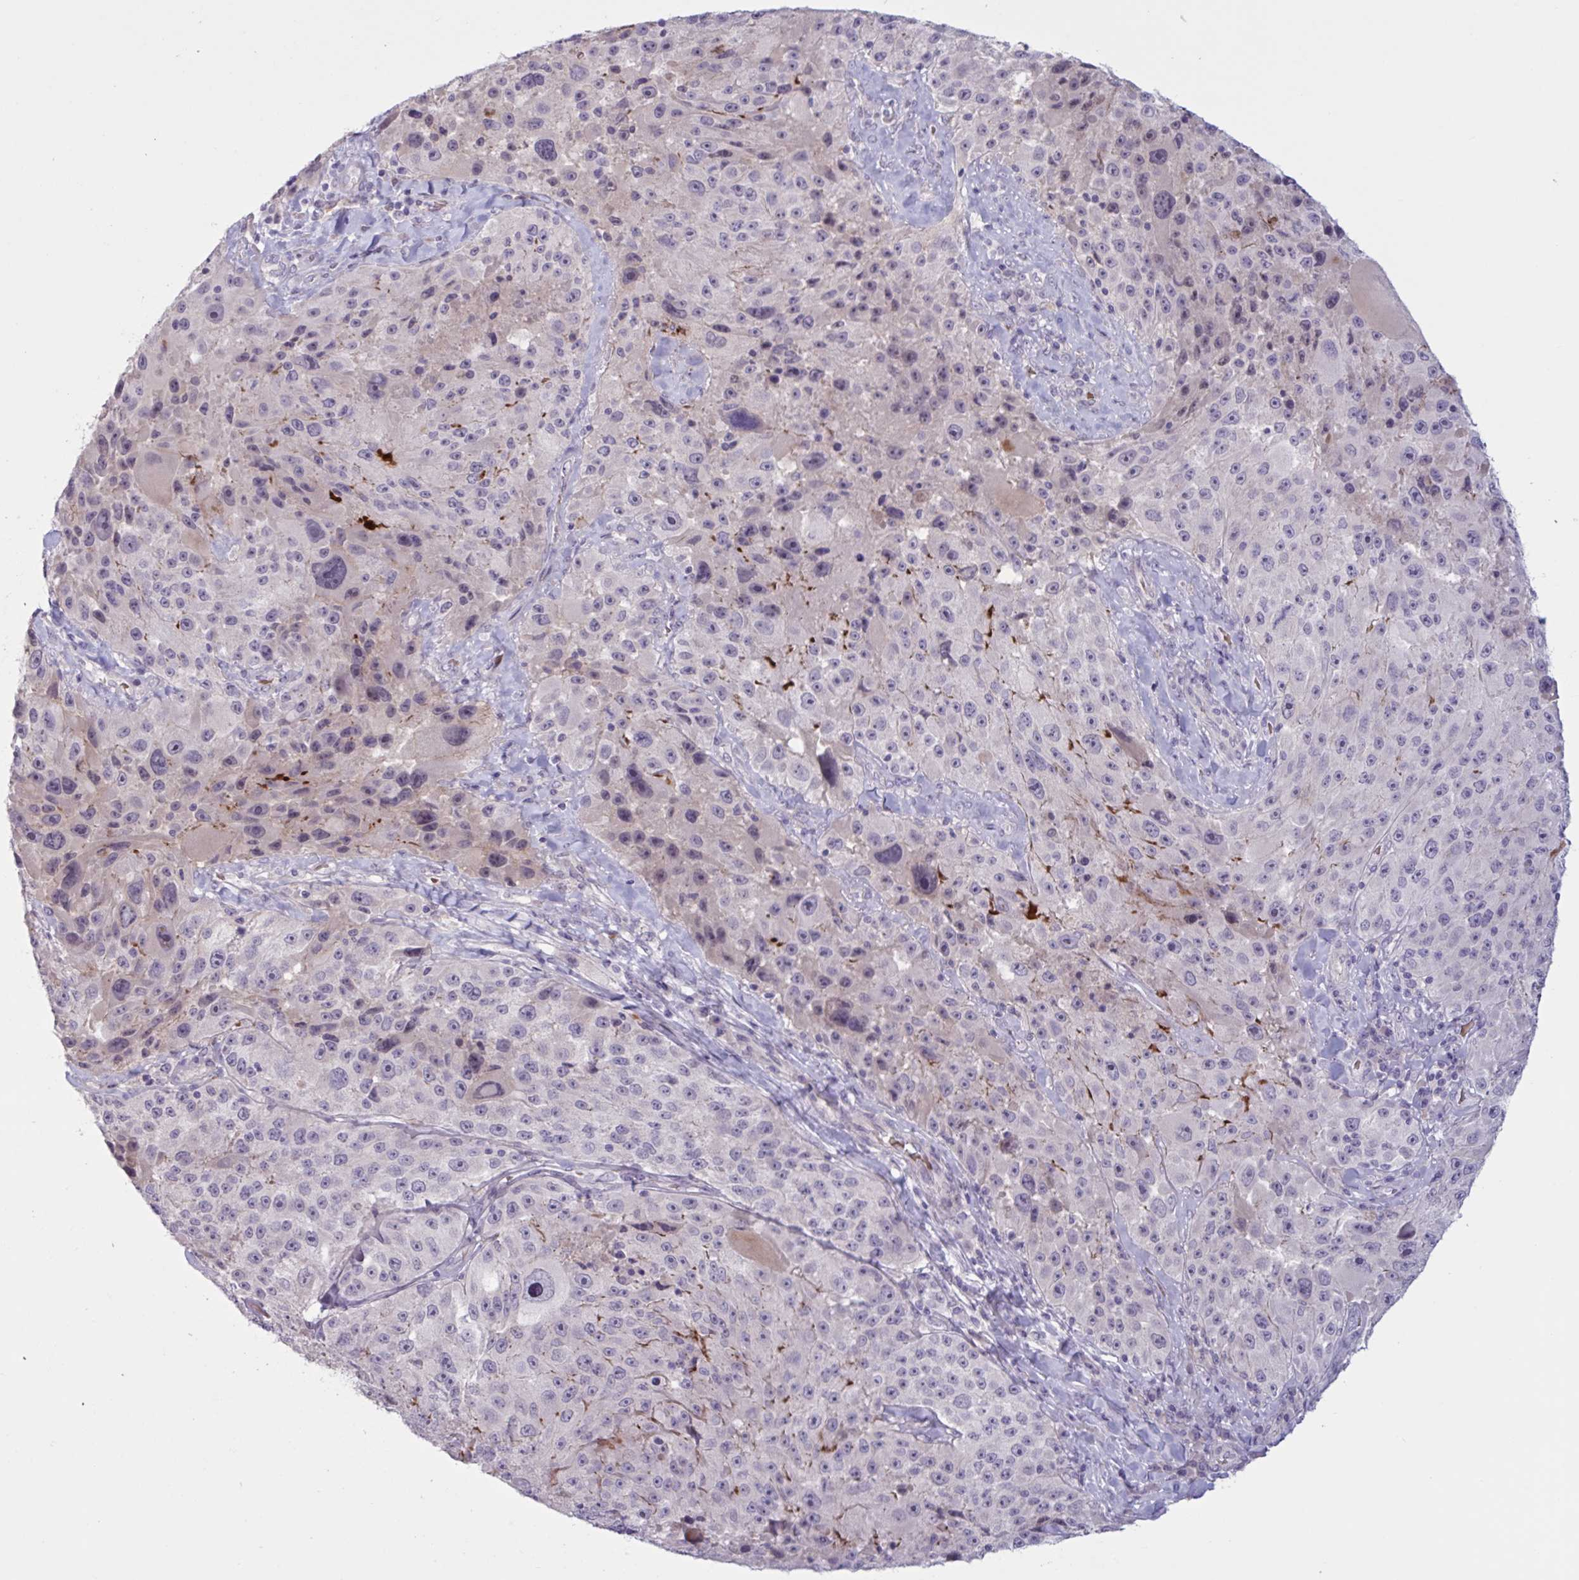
{"staining": {"intensity": "negative", "quantity": "none", "location": "none"}, "tissue": "melanoma", "cell_type": "Tumor cells", "image_type": "cancer", "snomed": [{"axis": "morphology", "description": "Malignant melanoma, Metastatic site"}, {"axis": "topography", "description": "Lymph node"}], "caption": "Tumor cells are negative for brown protein staining in malignant melanoma (metastatic site). The staining is performed using DAB (3,3'-diaminobenzidine) brown chromogen with nuclei counter-stained in using hematoxylin.", "gene": "RFPL4B", "patient": {"sex": "male", "age": 62}}